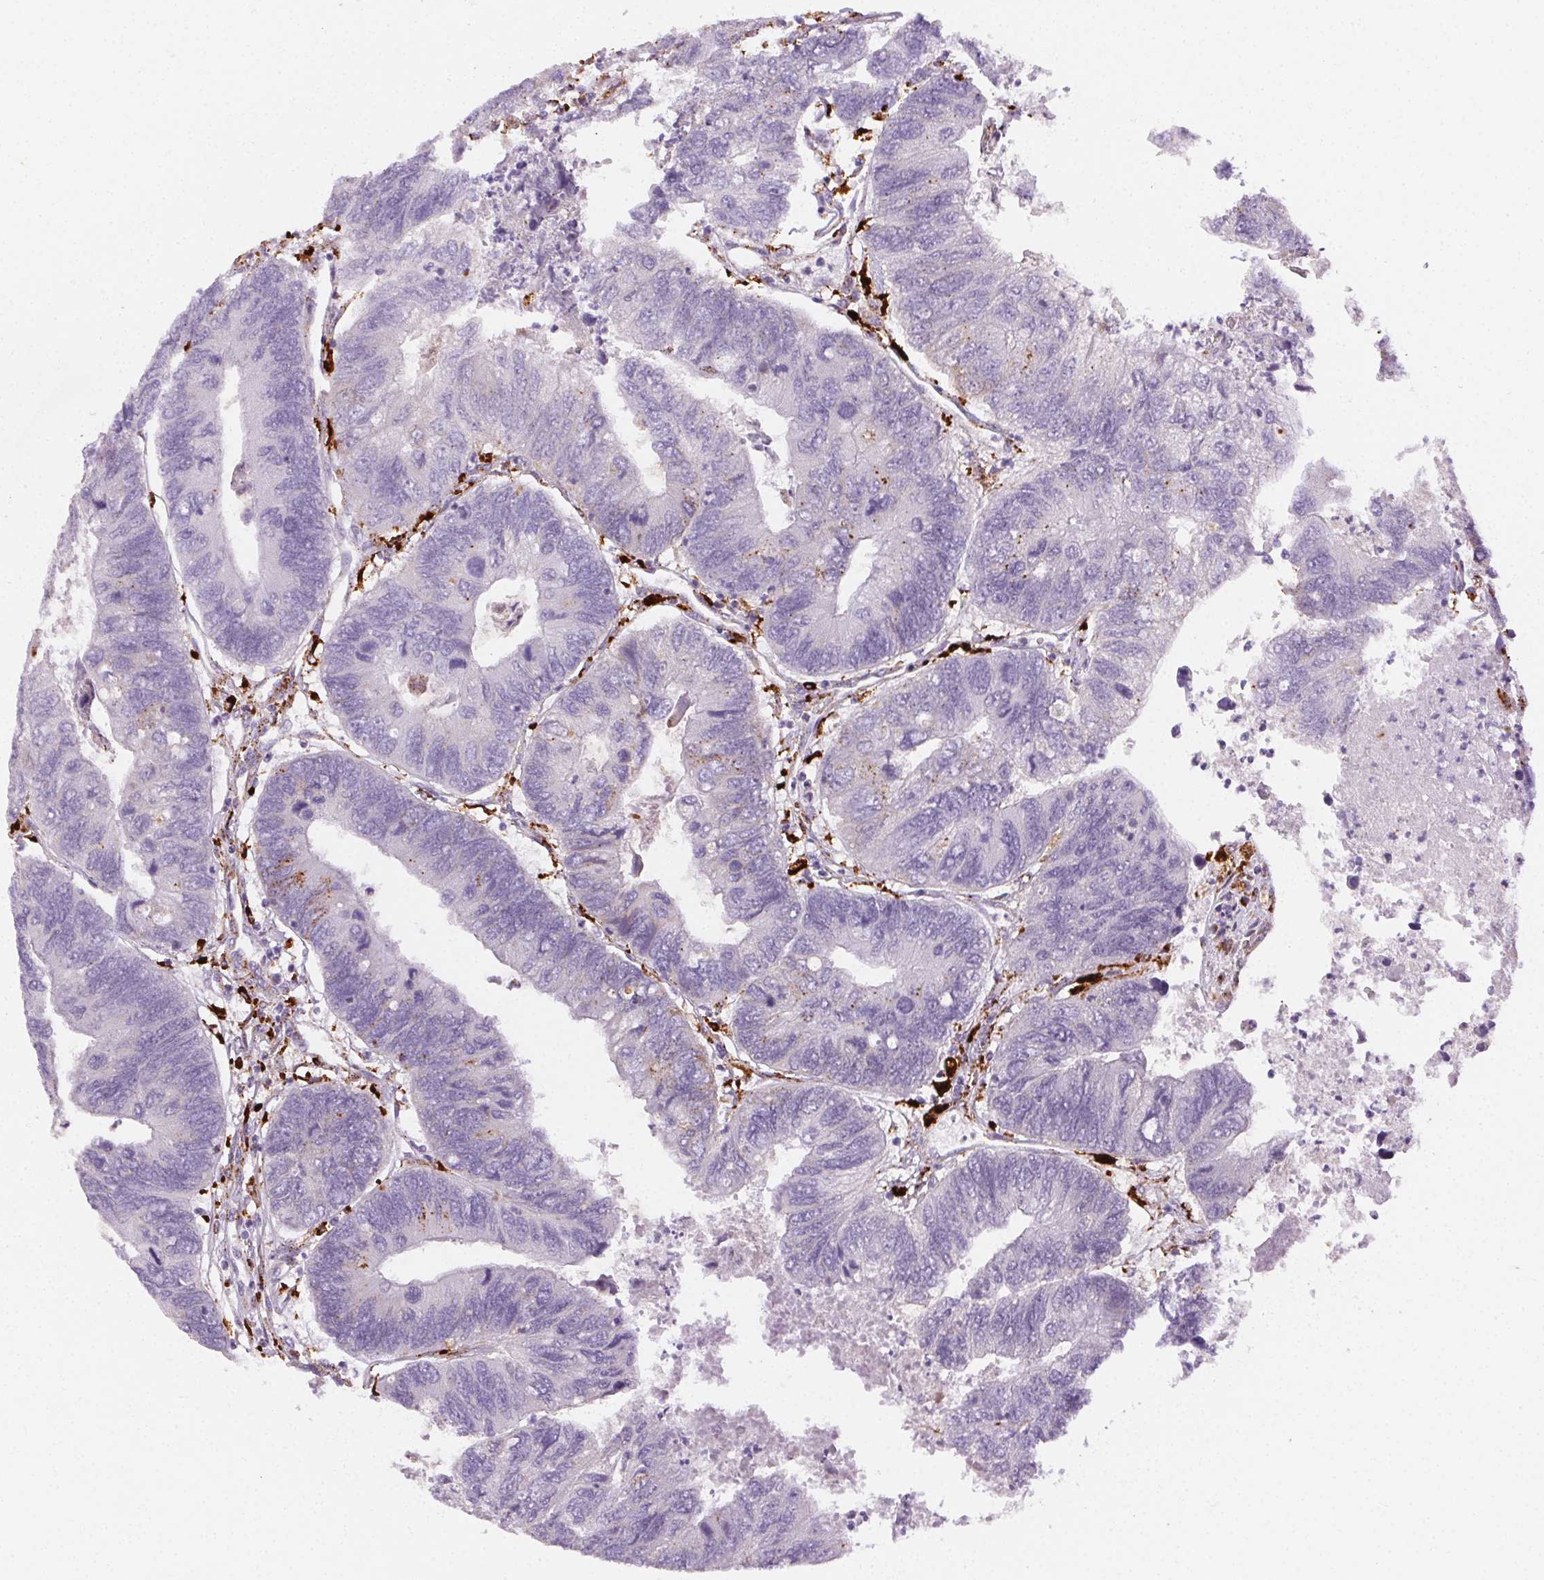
{"staining": {"intensity": "moderate", "quantity": "<25%", "location": "cytoplasmic/membranous"}, "tissue": "colorectal cancer", "cell_type": "Tumor cells", "image_type": "cancer", "snomed": [{"axis": "morphology", "description": "Adenocarcinoma, NOS"}, {"axis": "topography", "description": "Colon"}], "caption": "An immunohistochemistry image of neoplastic tissue is shown. Protein staining in brown shows moderate cytoplasmic/membranous positivity in adenocarcinoma (colorectal) within tumor cells.", "gene": "SCPEP1", "patient": {"sex": "female", "age": 67}}